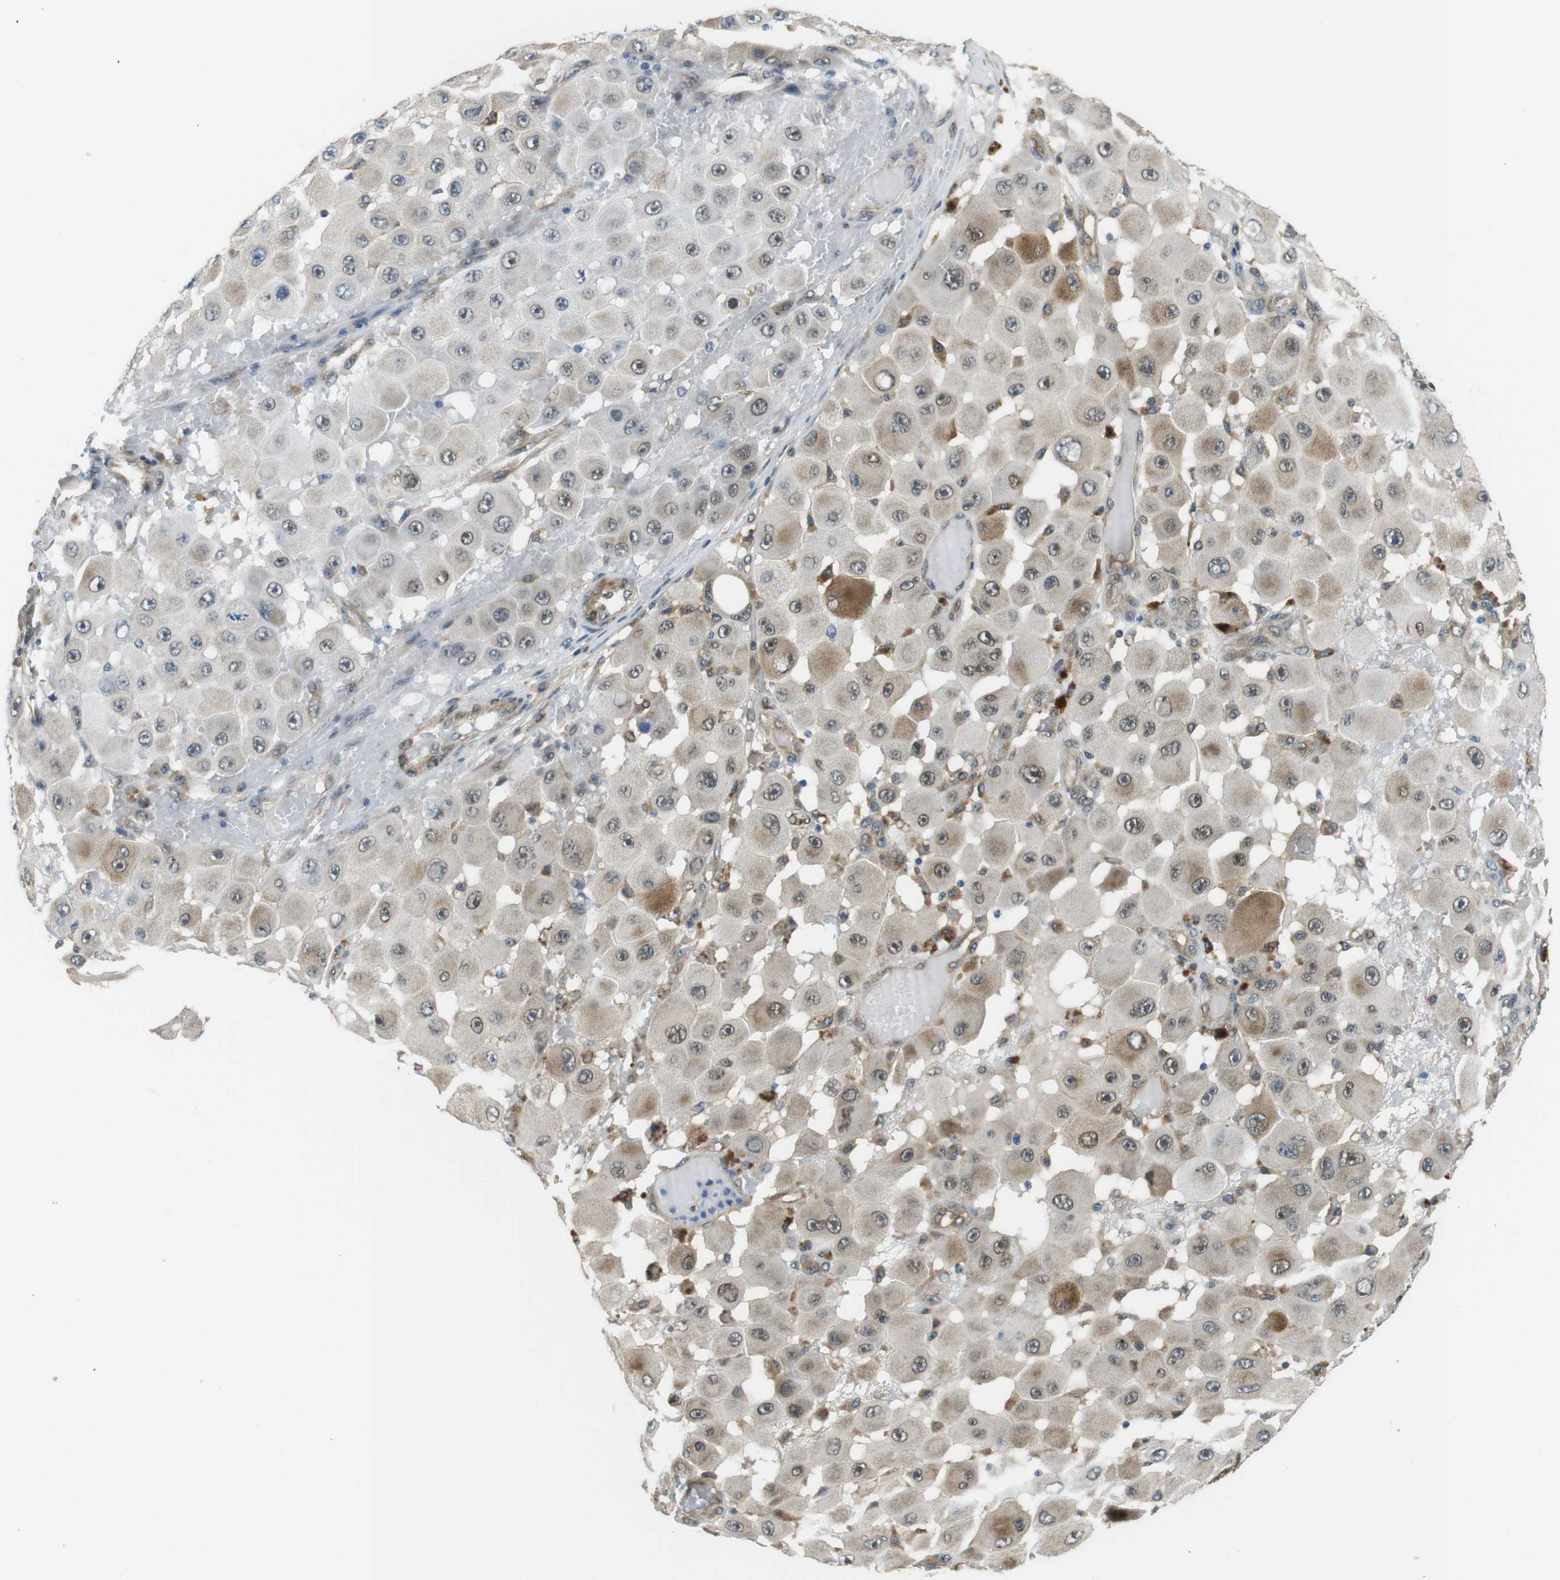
{"staining": {"intensity": "moderate", "quantity": "<25%", "location": "cytoplasmic/membranous,nuclear"}, "tissue": "melanoma", "cell_type": "Tumor cells", "image_type": "cancer", "snomed": [{"axis": "morphology", "description": "Malignant melanoma, NOS"}, {"axis": "topography", "description": "Skin"}], "caption": "A low amount of moderate cytoplasmic/membranous and nuclear staining is identified in approximately <25% of tumor cells in malignant melanoma tissue.", "gene": "PALD1", "patient": {"sex": "female", "age": 81}}